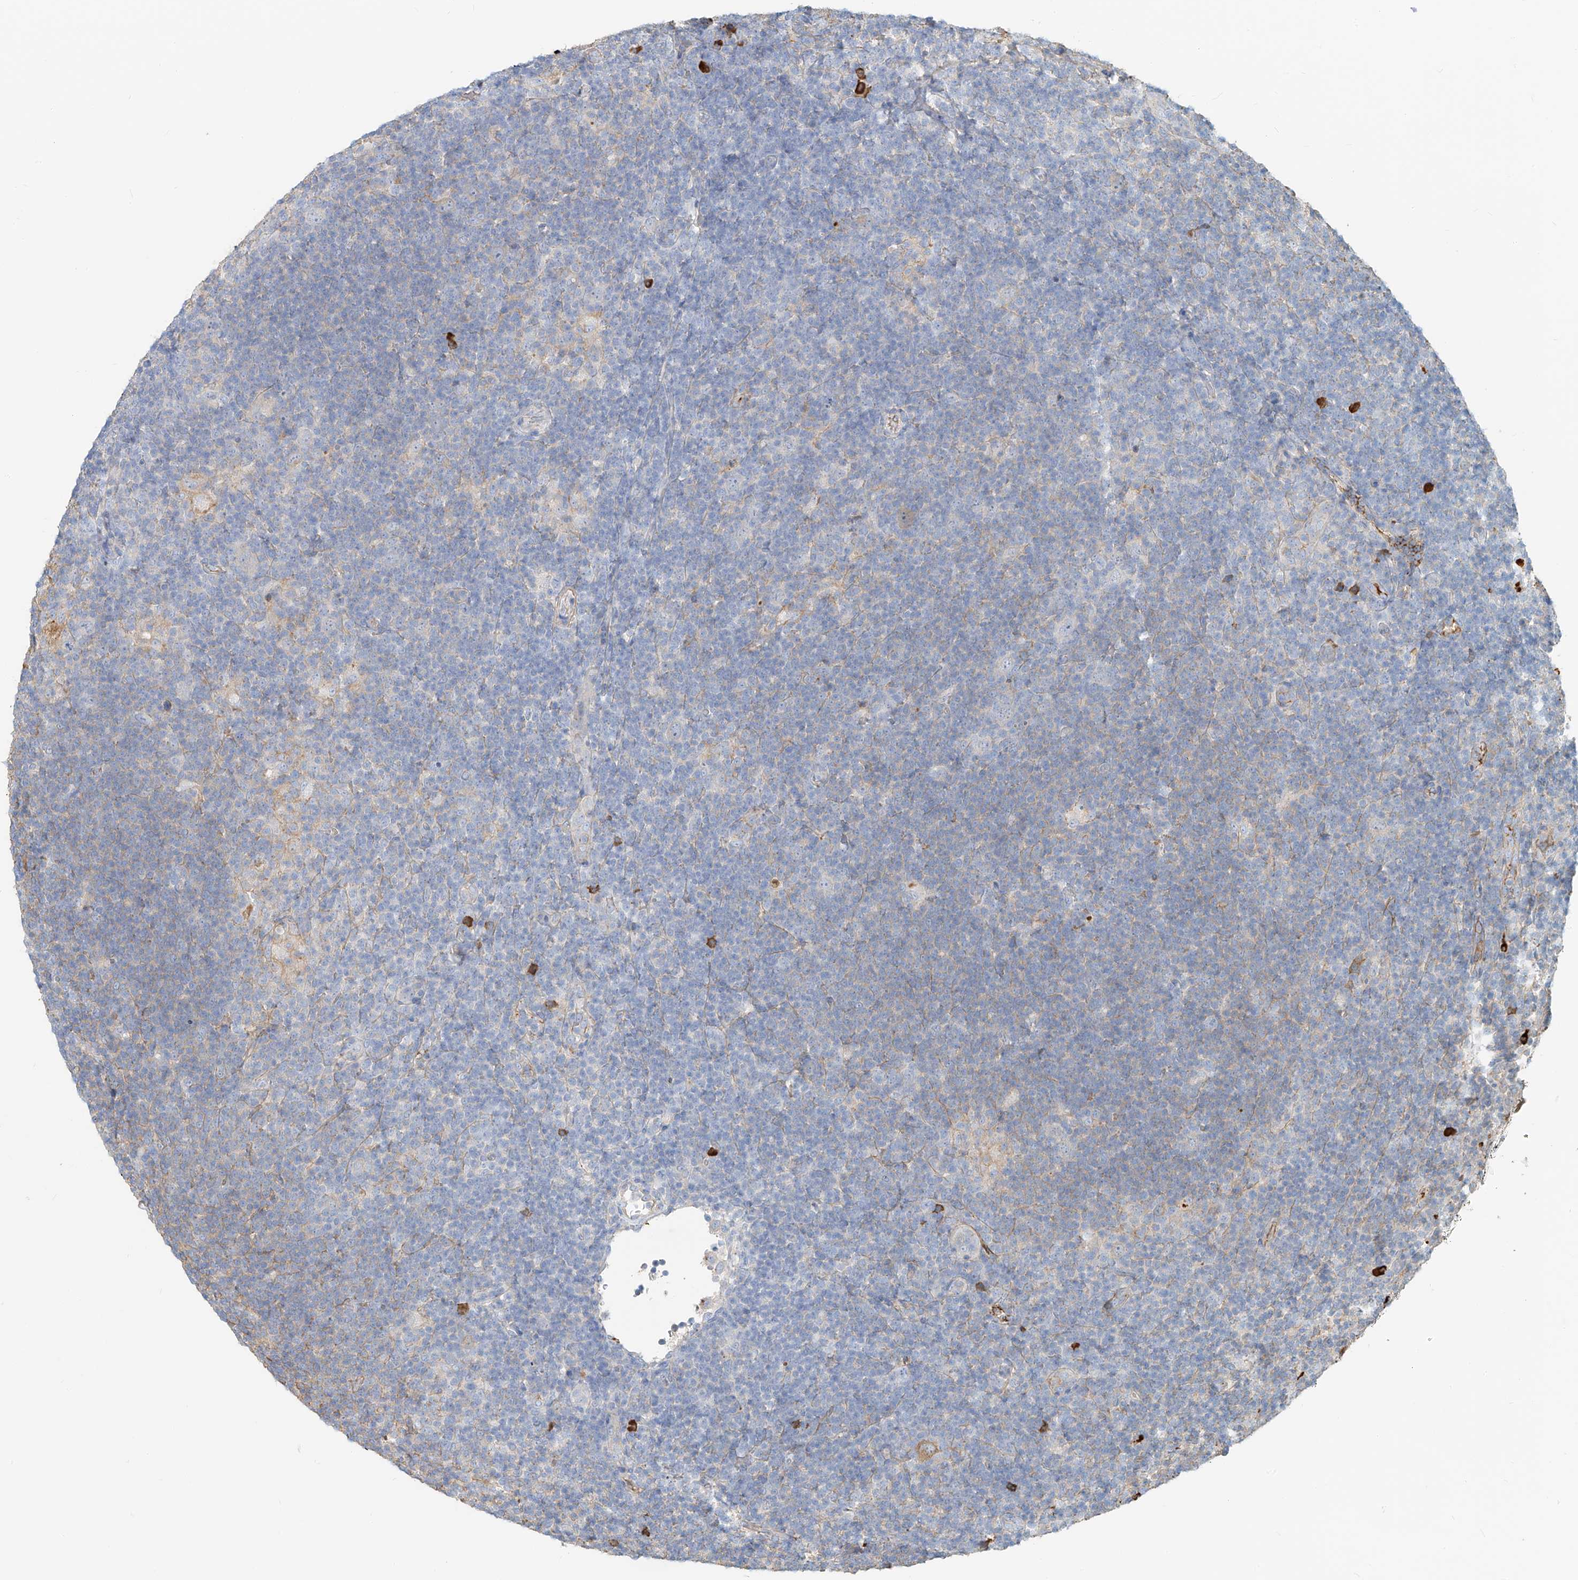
{"staining": {"intensity": "moderate", "quantity": "<25%", "location": "cytoplasmic/membranous"}, "tissue": "lymphoma", "cell_type": "Tumor cells", "image_type": "cancer", "snomed": [{"axis": "morphology", "description": "Hodgkin's disease, NOS"}, {"axis": "topography", "description": "Lymph node"}], "caption": "A brown stain highlights moderate cytoplasmic/membranous staining of a protein in lymphoma tumor cells.", "gene": "ZFP30", "patient": {"sex": "female", "age": 57}}